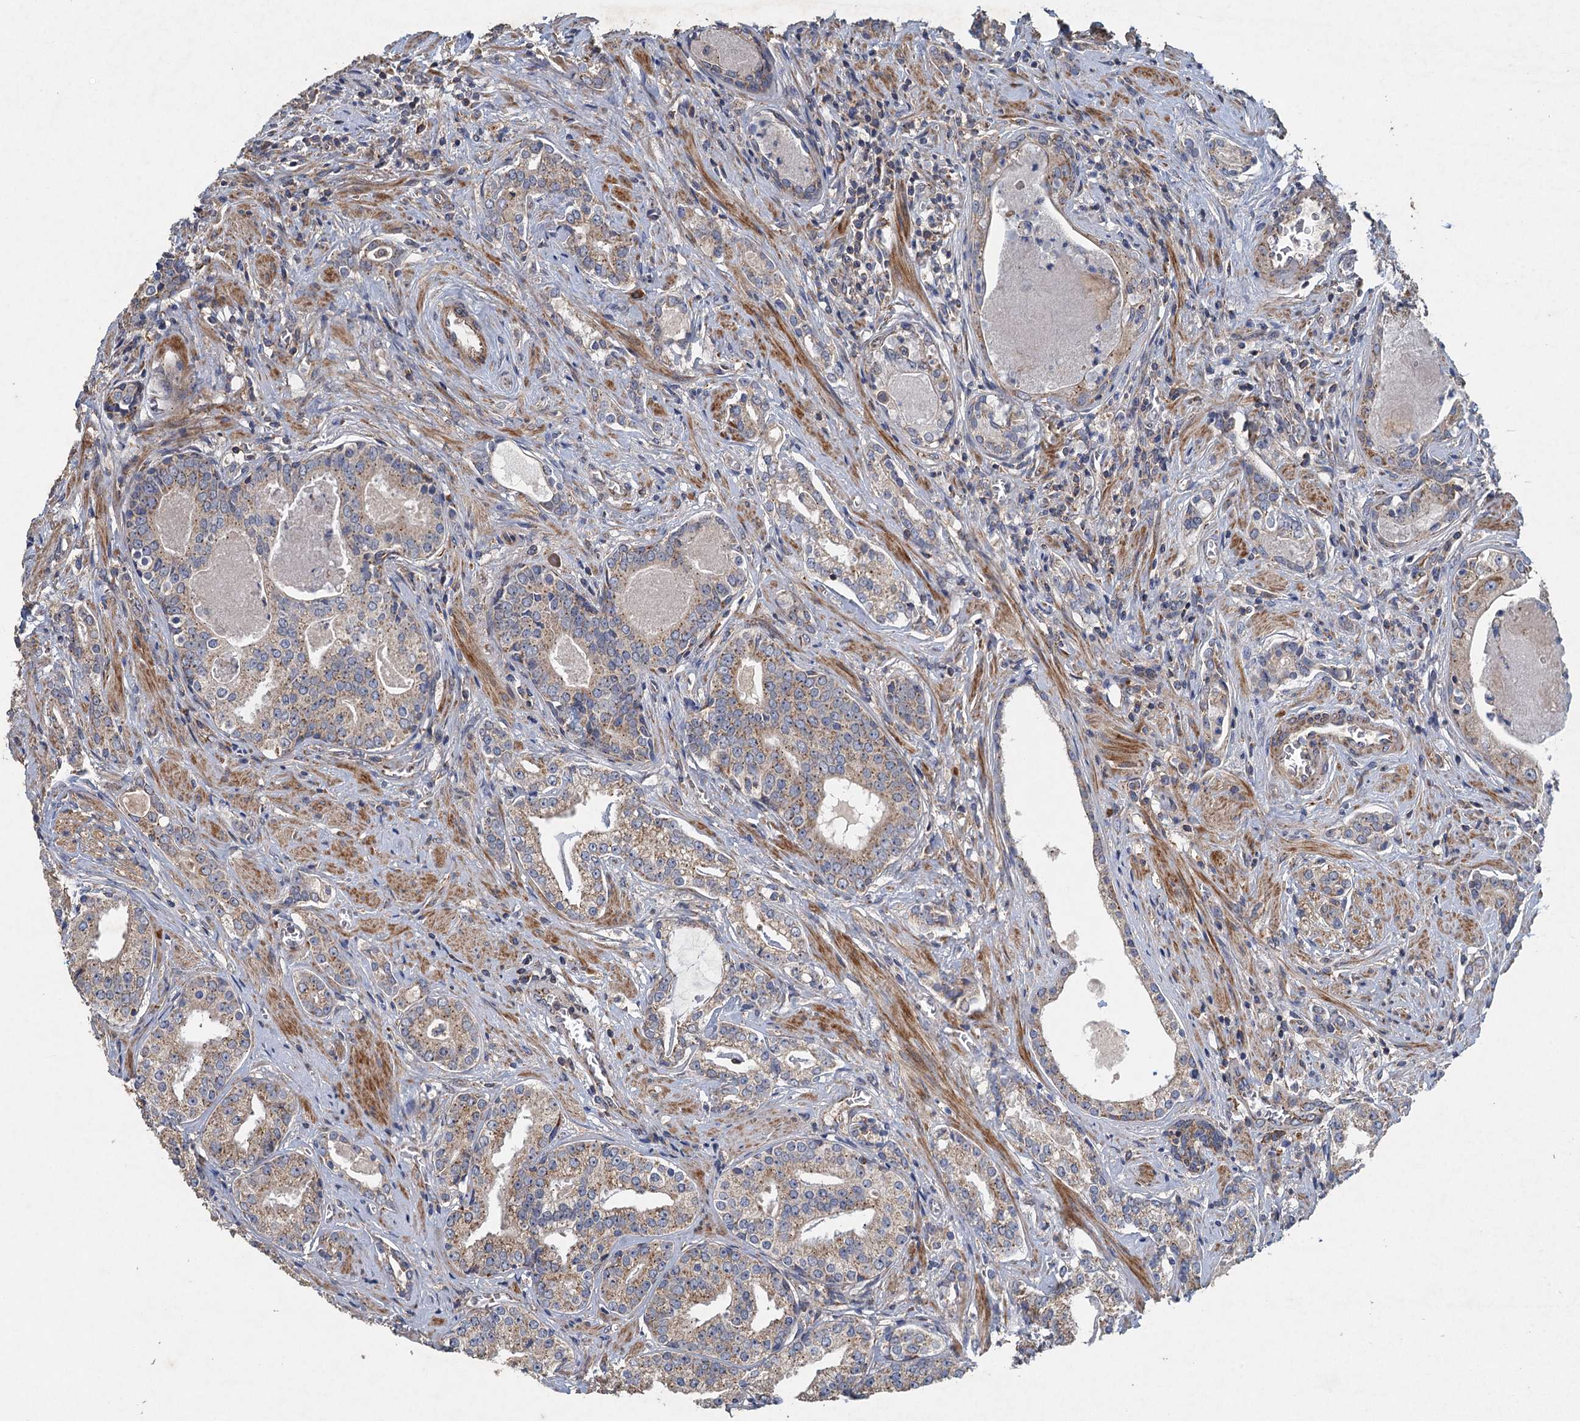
{"staining": {"intensity": "moderate", "quantity": "25%-75%", "location": "cytoplasmic/membranous"}, "tissue": "prostate cancer", "cell_type": "Tumor cells", "image_type": "cancer", "snomed": [{"axis": "morphology", "description": "Adenocarcinoma, High grade"}, {"axis": "topography", "description": "Prostate"}], "caption": "Protein expression analysis of human prostate high-grade adenocarcinoma reveals moderate cytoplasmic/membranous expression in approximately 25%-75% of tumor cells. The staining was performed using DAB, with brown indicating positive protein expression. Nuclei are stained blue with hematoxylin.", "gene": "BCS1L", "patient": {"sex": "male", "age": 58}}